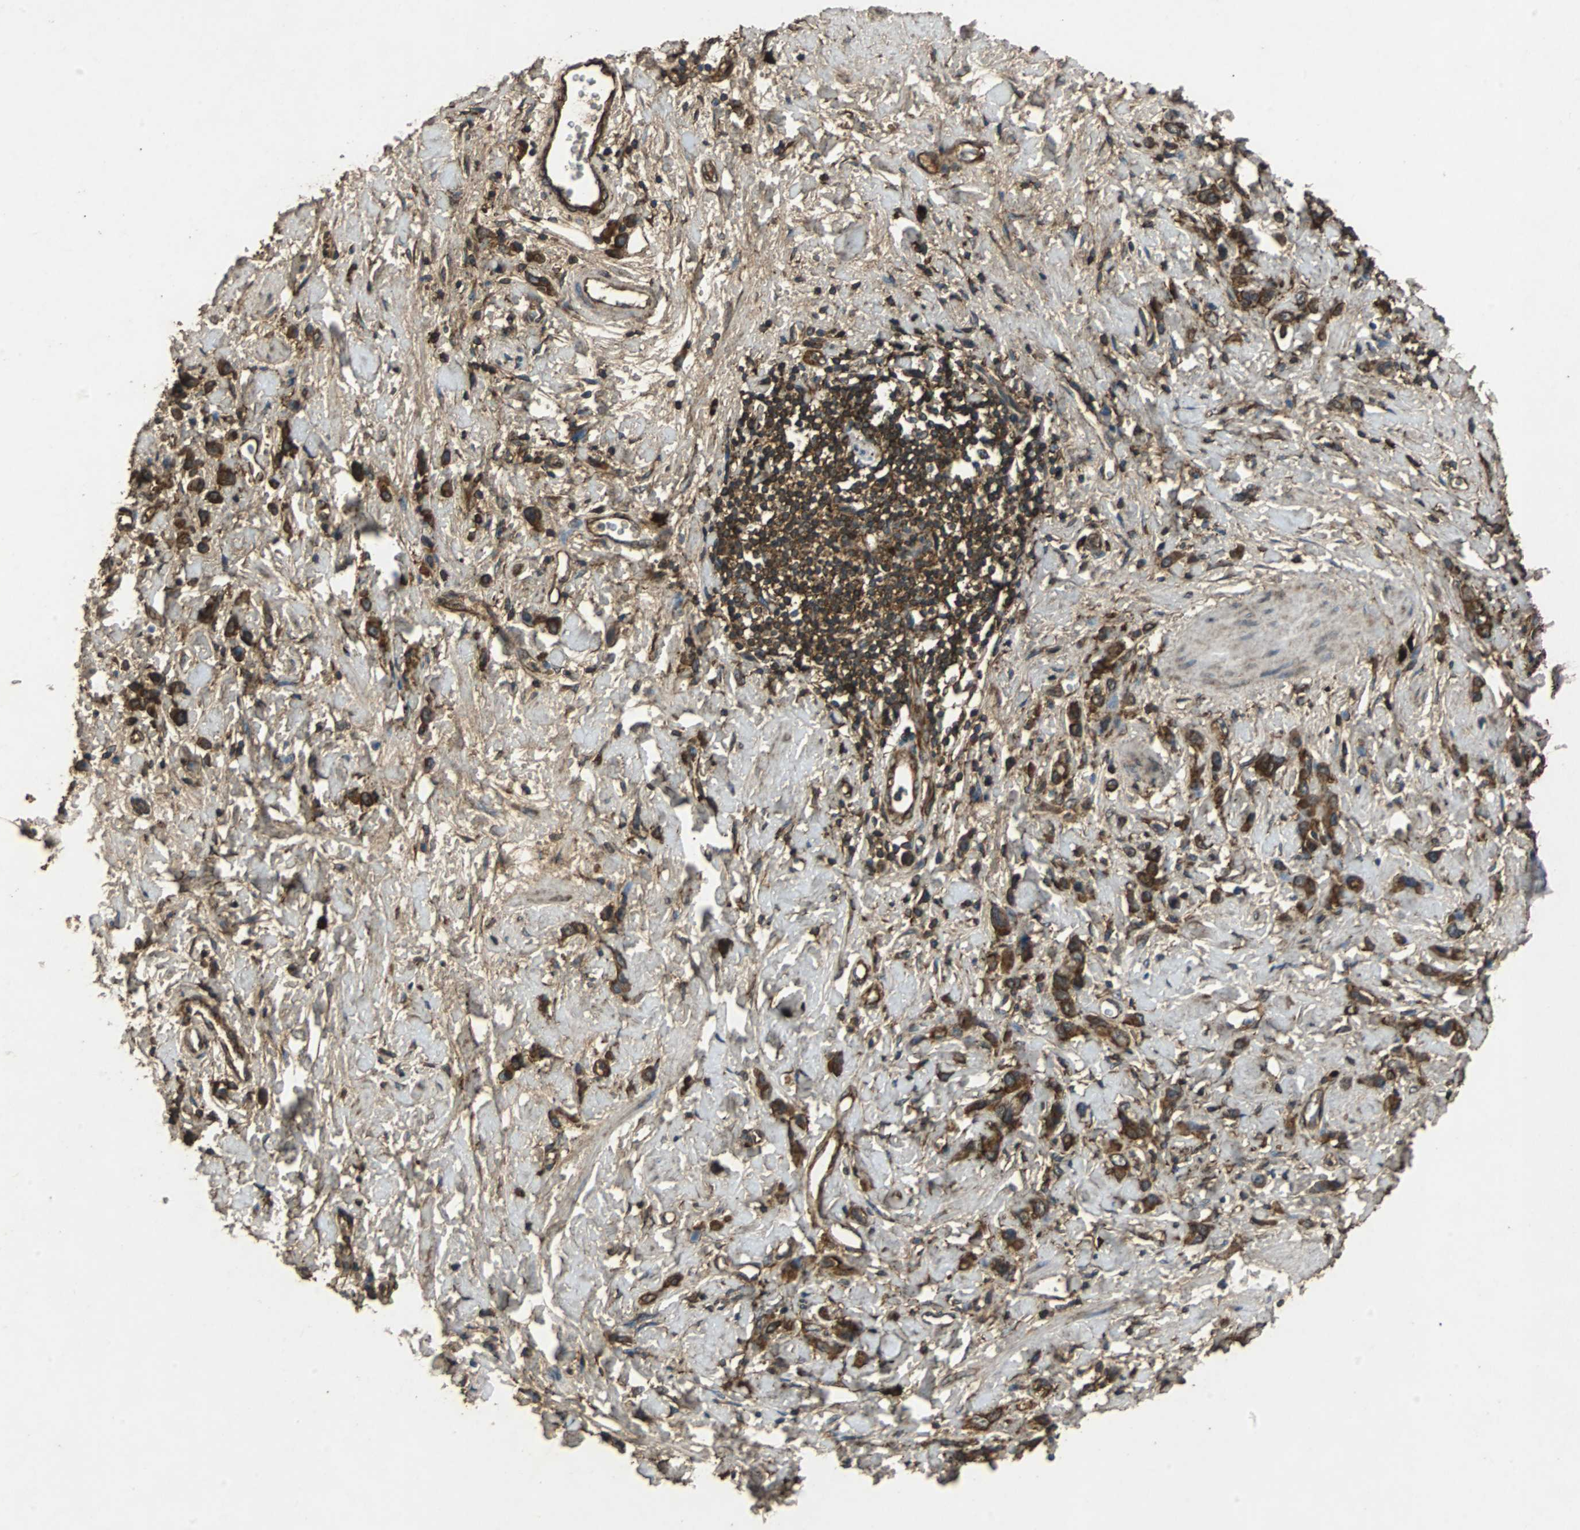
{"staining": {"intensity": "strong", "quantity": ">75%", "location": "cytoplasmic/membranous"}, "tissue": "stomach cancer", "cell_type": "Tumor cells", "image_type": "cancer", "snomed": [{"axis": "morphology", "description": "Normal tissue, NOS"}, {"axis": "morphology", "description": "Adenocarcinoma, NOS"}, {"axis": "topography", "description": "Stomach"}], "caption": "Strong cytoplasmic/membranous staining for a protein is identified in about >75% of tumor cells of stomach adenocarcinoma using immunohistochemistry.", "gene": "NAA10", "patient": {"sex": "male", "age": 82}}